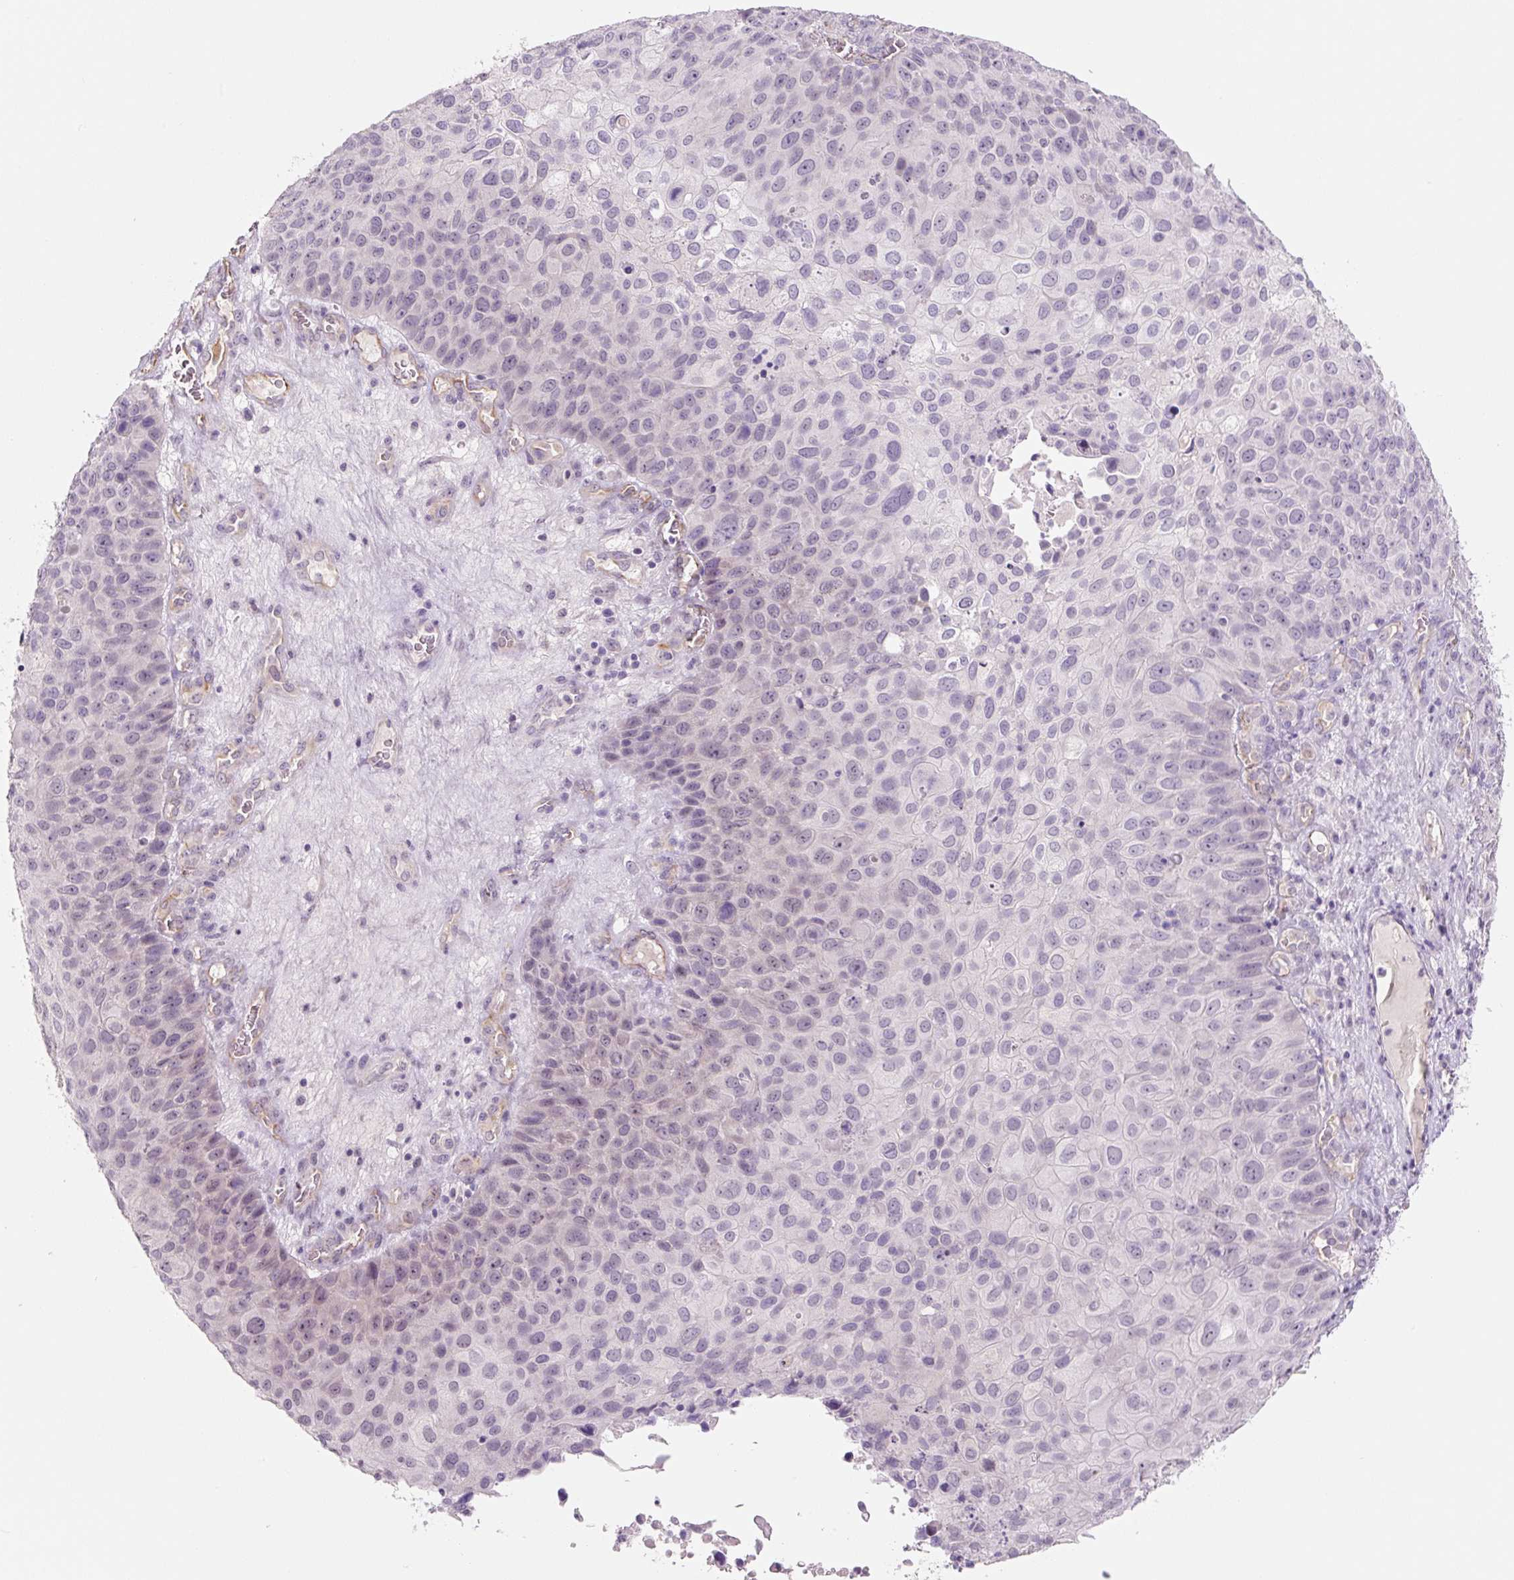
{"staining": {"intensity": "negative", "quantity": "none", "location": "none"}, "tissue": "skin cancer", "cell_type": "Tumor cells", "image_type": "cancer", "snomed": [{"axis": "morphology", "description": "Squamous cell carcinoma, NOS"}, {"axis": "topography", "description": "Skin"}], "caption": "Immunohistochemical staining of skin squamous cell carcinoma shows no significant positivity in tumor cells.", "gene": "CCL25", "patient": {"sex": "male", "age": 87}}